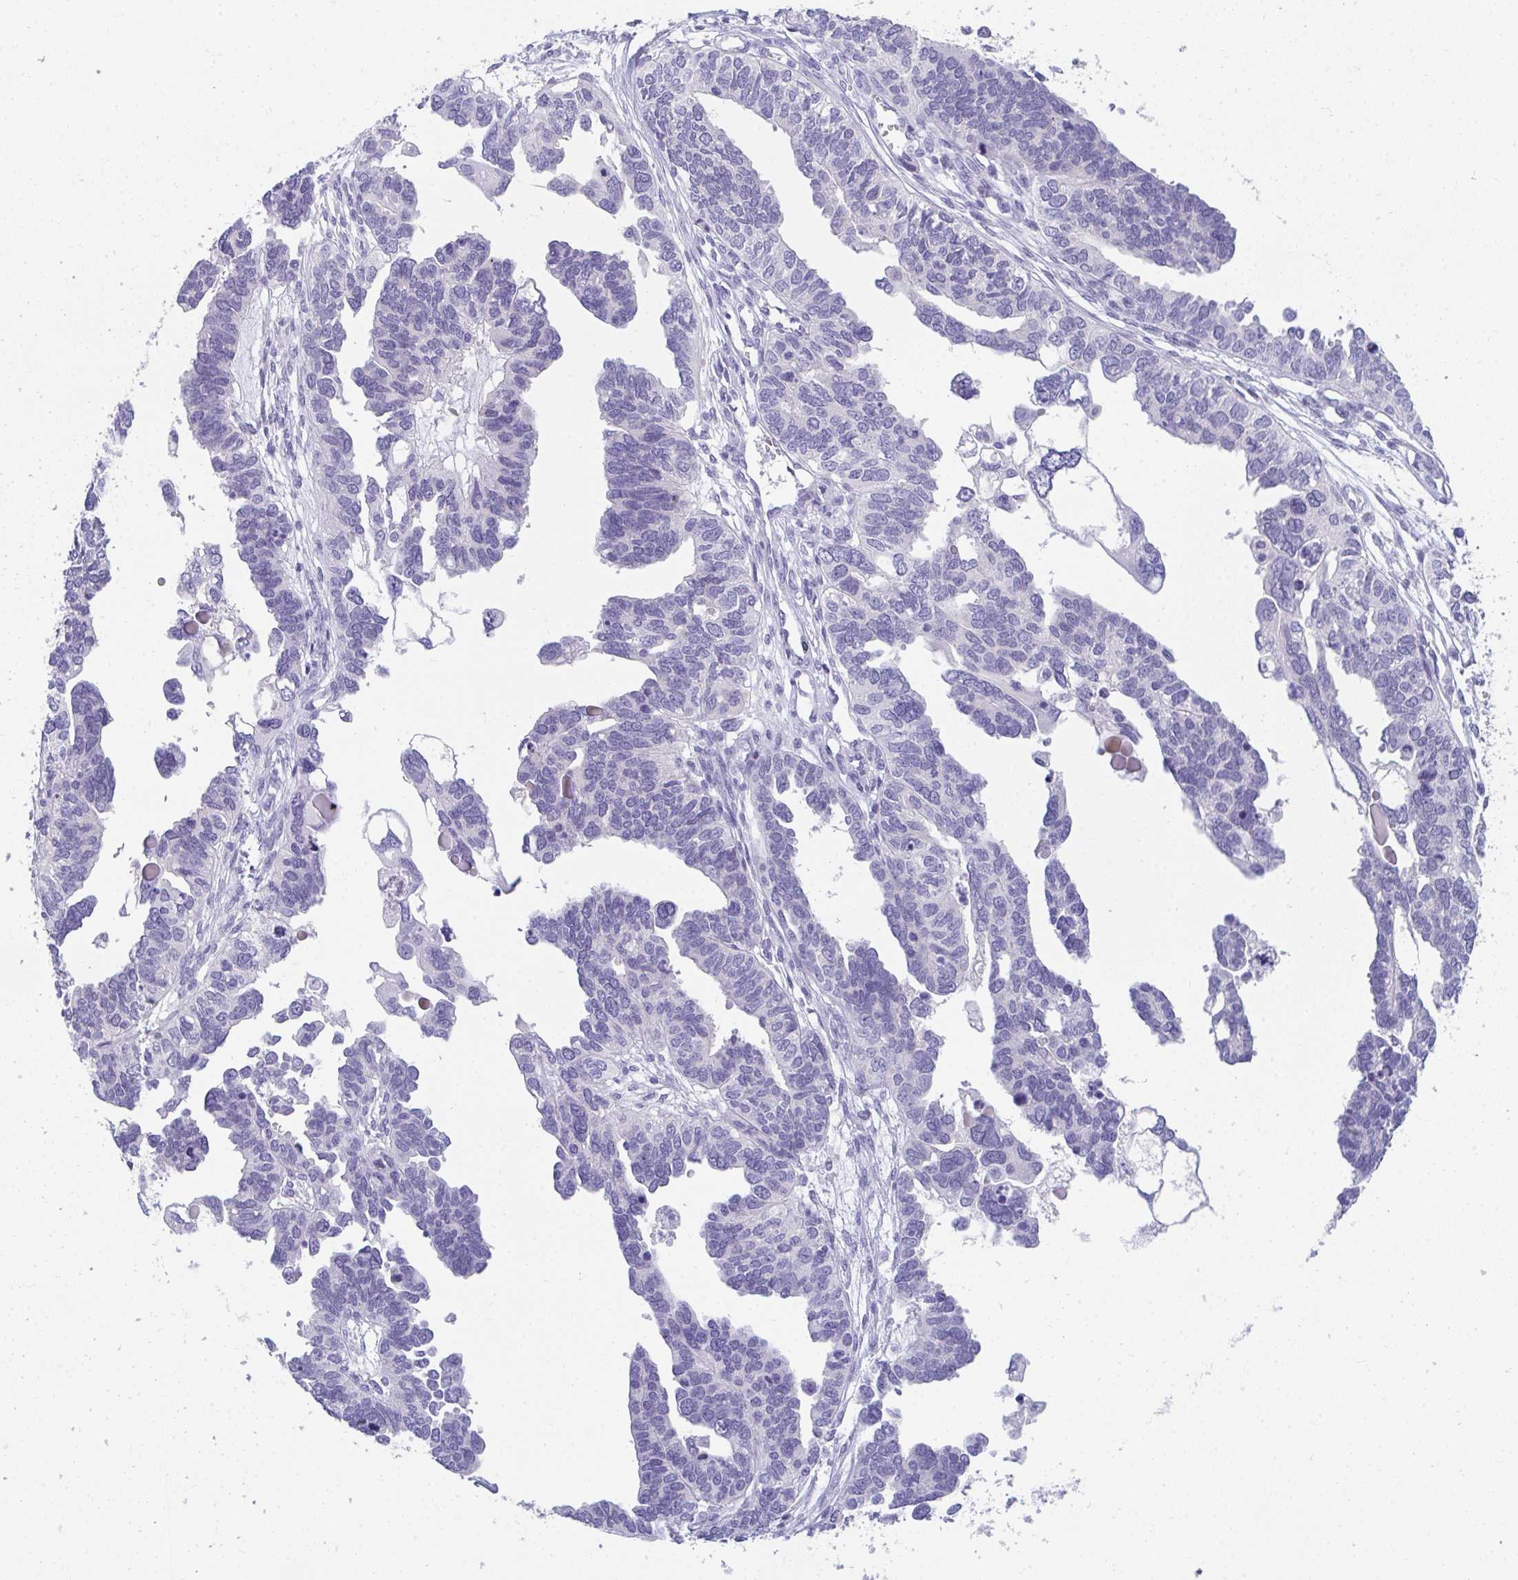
{"staining": {"intensity": "negative", "quantity": "none", "location": "none"}, "tissue": "ovarian cancer", "cell_type": "Tumor cells", "image_type": "cancer", "snomed": [{"axis": "morphology", "description": "Cystadenocarcinoma, serous, NOS"}, {"axis": "topography", "description": "Ovary"}], "caption": "High power microscopy image of an immunohistochemistry photomicrograph of serous cystadenocarcinoma (ovarian), revealing no significant positivity in tumor cells.", "gene": "TTC30B", "patient": {"sex": "female", "age": 51}}